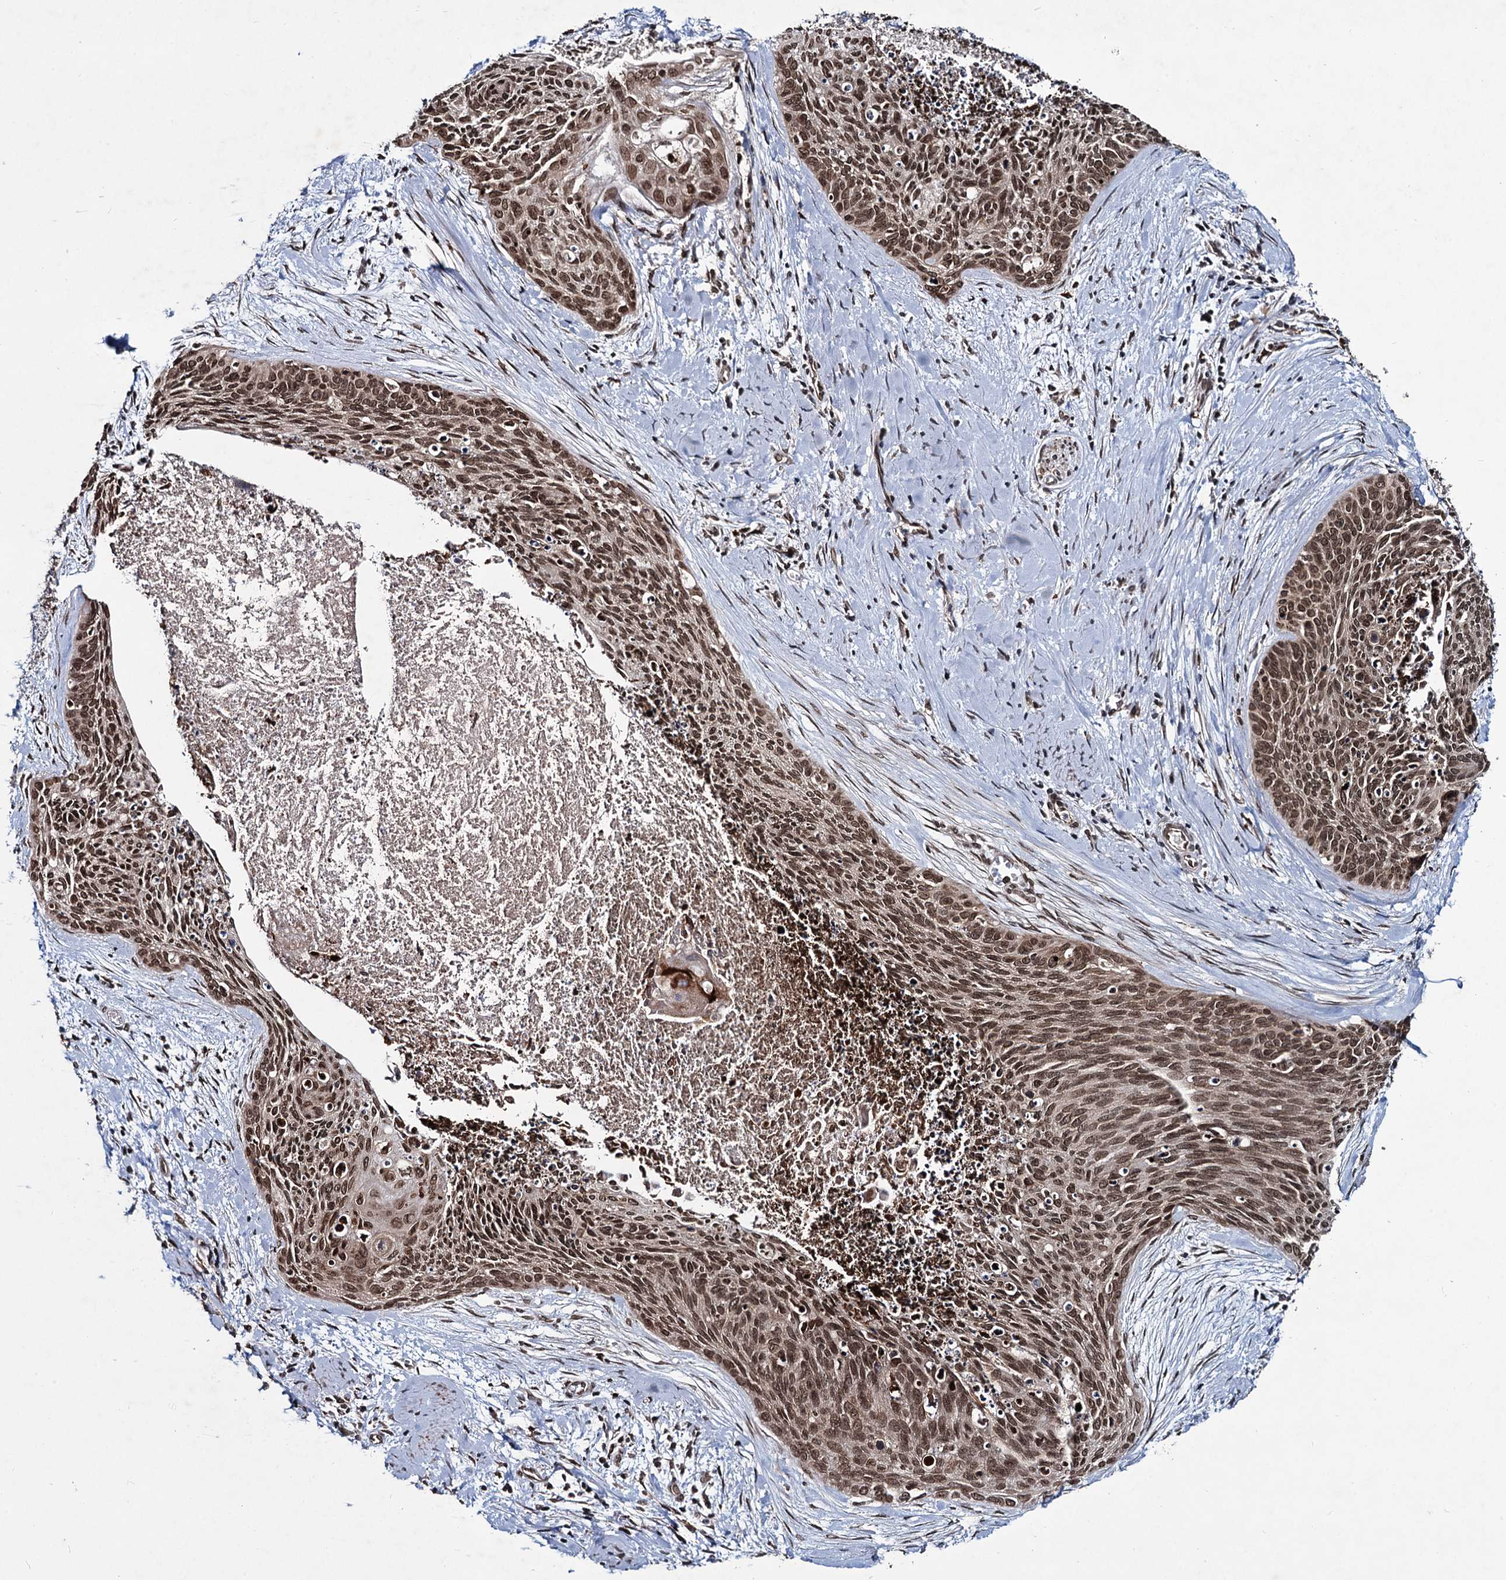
{"staining": {"intensity": "moderate", "quantity": ">75%", "location": "nuclear"}, "tissue": "cervical cancer", "cell_type": "Tumor cells", "image_type": "cancer", "snomed": [{"axis": "morphology", "description": "Squamous cell carcinoma, NOS"}, {"axis": "topography", "description": "Cervix"}], "caption": "Approximately >75% of tumor cells in cervical cancer (squamous cell carcinoma) demonstrate moderate nuclear protein expression as visualized by brown immunohistochemical staining.", "gene": "RNF6", "patient": {"sex": "female", "age": 55}}